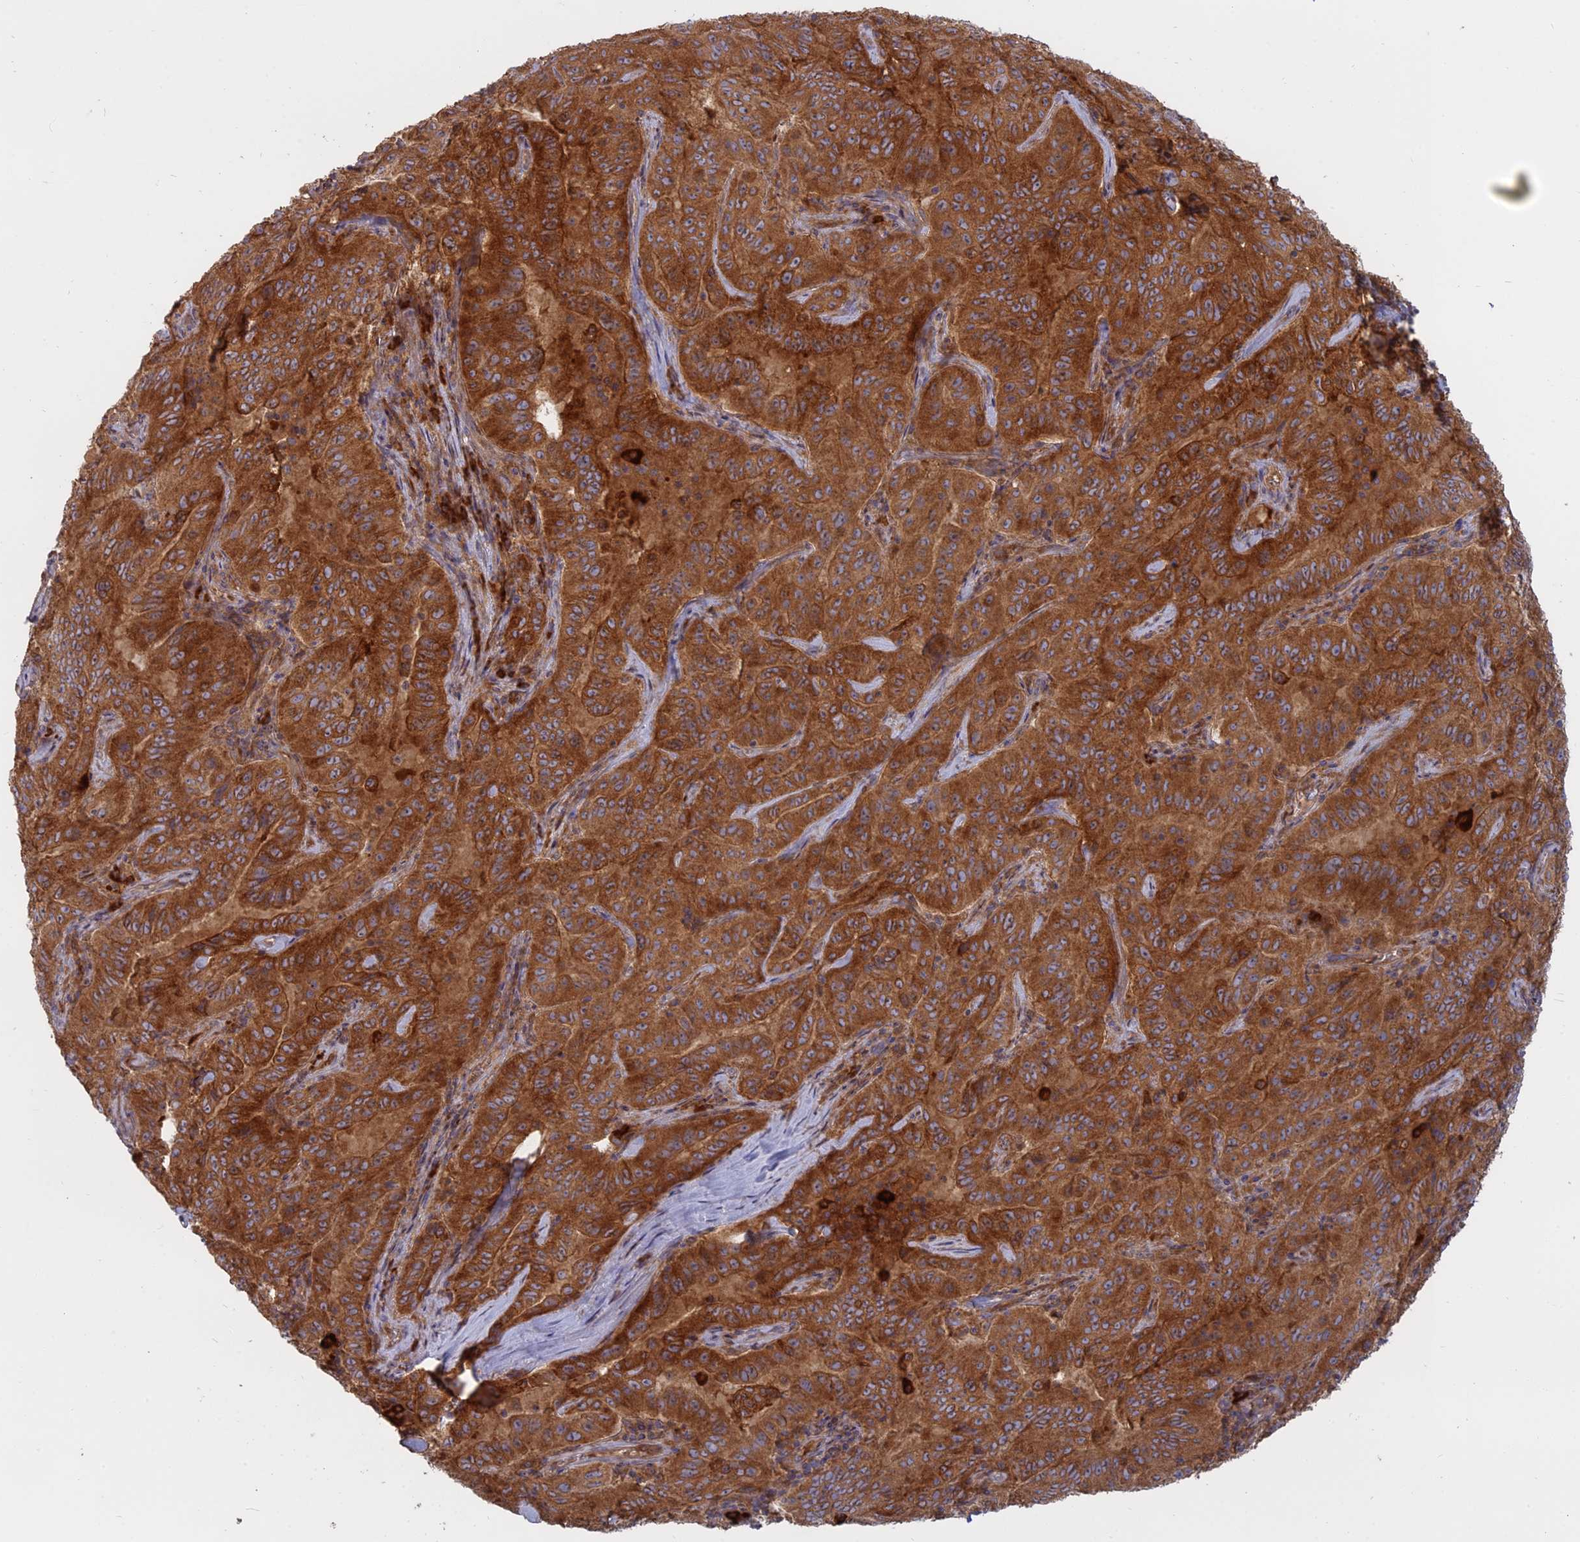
{"staining": {"intensity": "strong", "quantity": ">75%", "location": "cytoplasmic/membranous"}, "tissue": "pancreatic cancer", "cell_type": "Tumor cells", "image_type": "cancer", "snomed": [{"axis": "morphology", "description": "Adenocarcinoma, NOS"}, {"axis": "topography", "description": "Pancreas"}], "caption": "Pancreatic cancer stained for a protein displays strong cytoplasmic/membranous positivity in tumor cells.", "gene": "TMEM208", "patient": {"sex": "male", "age": 63}}